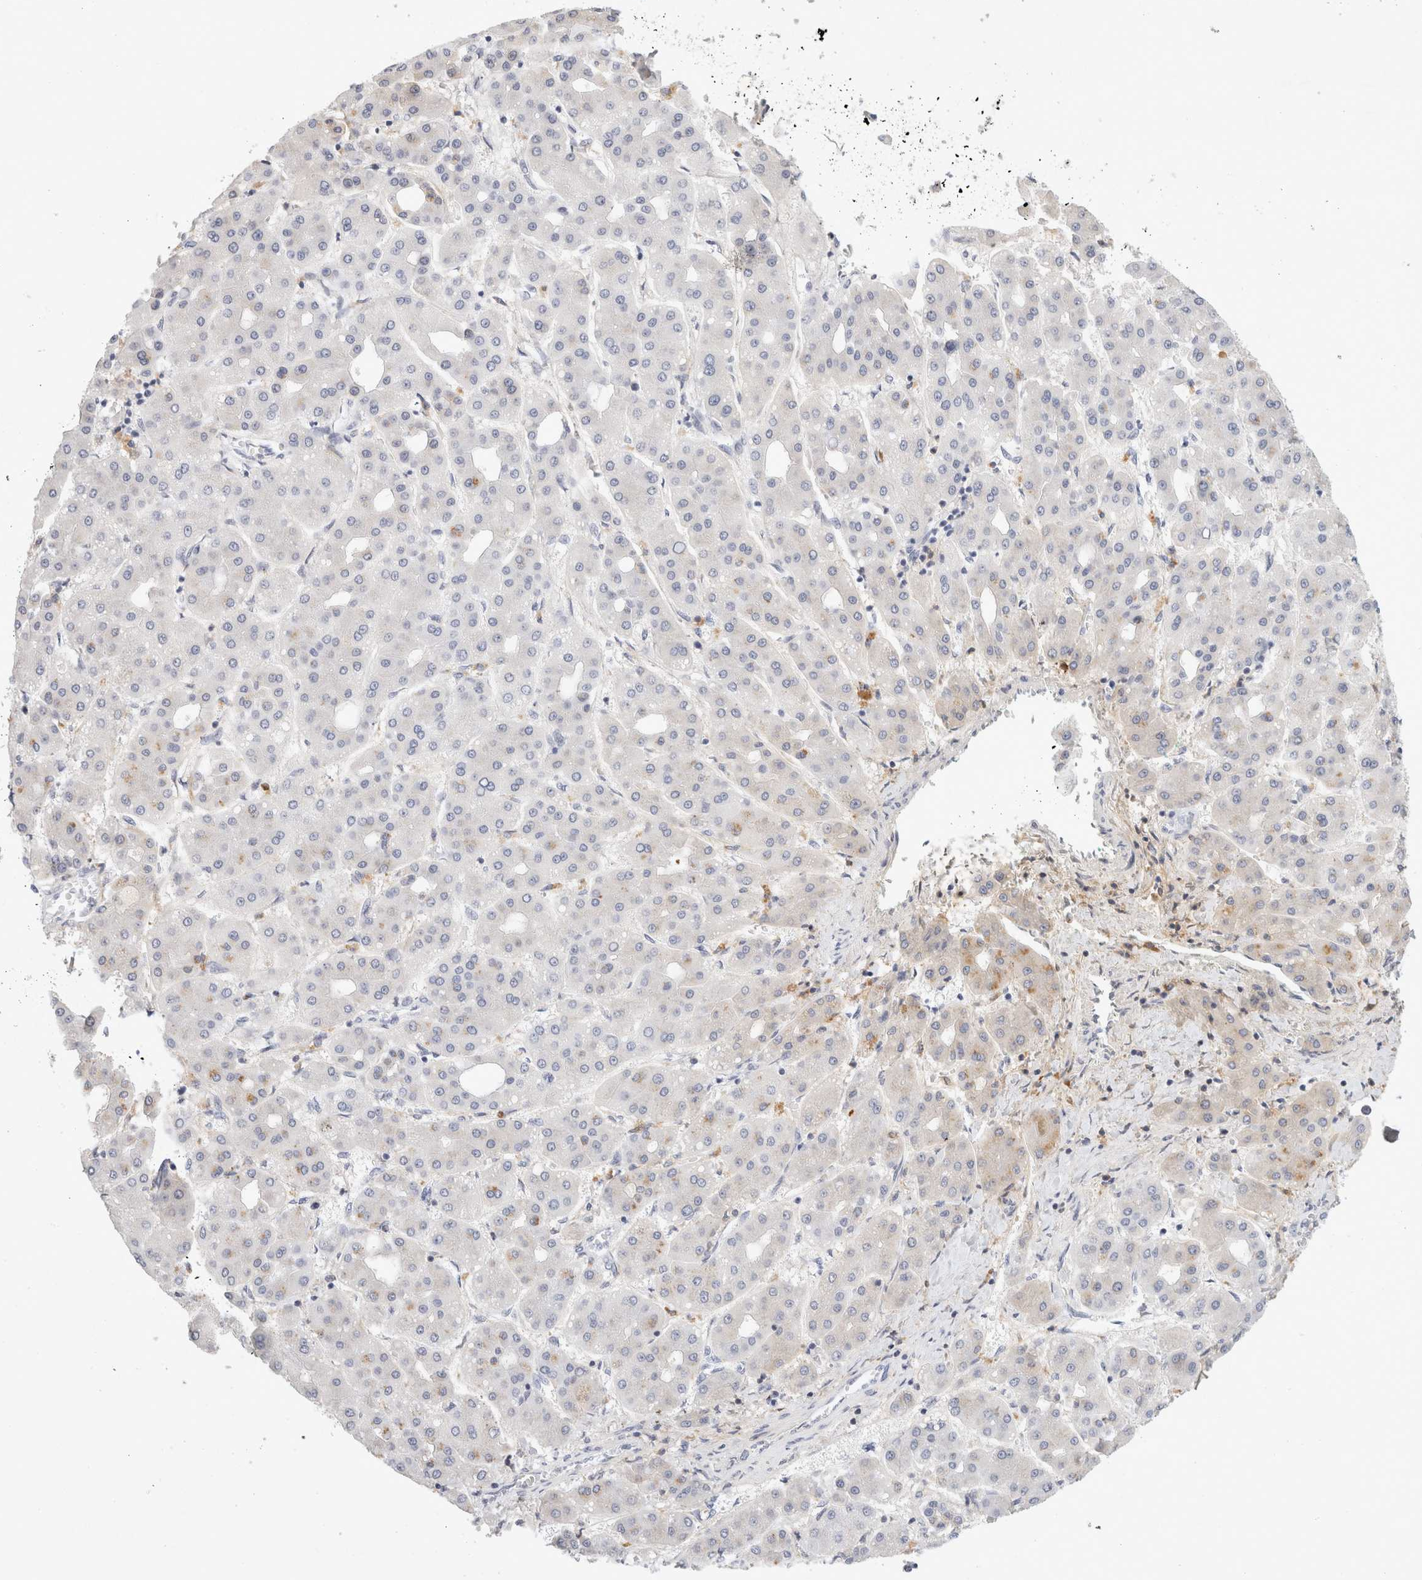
{"staining": {"intensity": "negative", "quantity": "none", "location": "none"}, "tissue": "liver cancer", "cell_type": "Tumor cells", "image_type": "cancer", "snomed": [{"axis": "morphology", "description": "Carcinoma, Hepatocellular, NOS"}, {"axis": "topography", "description": "Liver"}], "caption": "This image is of hepatocellular carcinoma (liver) stained with immunohistochemistry to label a protein in brown with the nuclei are counter-stained blue. There is no staining in tumor cells.", "gene": "FGL2", "patient": {"sex": "male", "age": 65}}